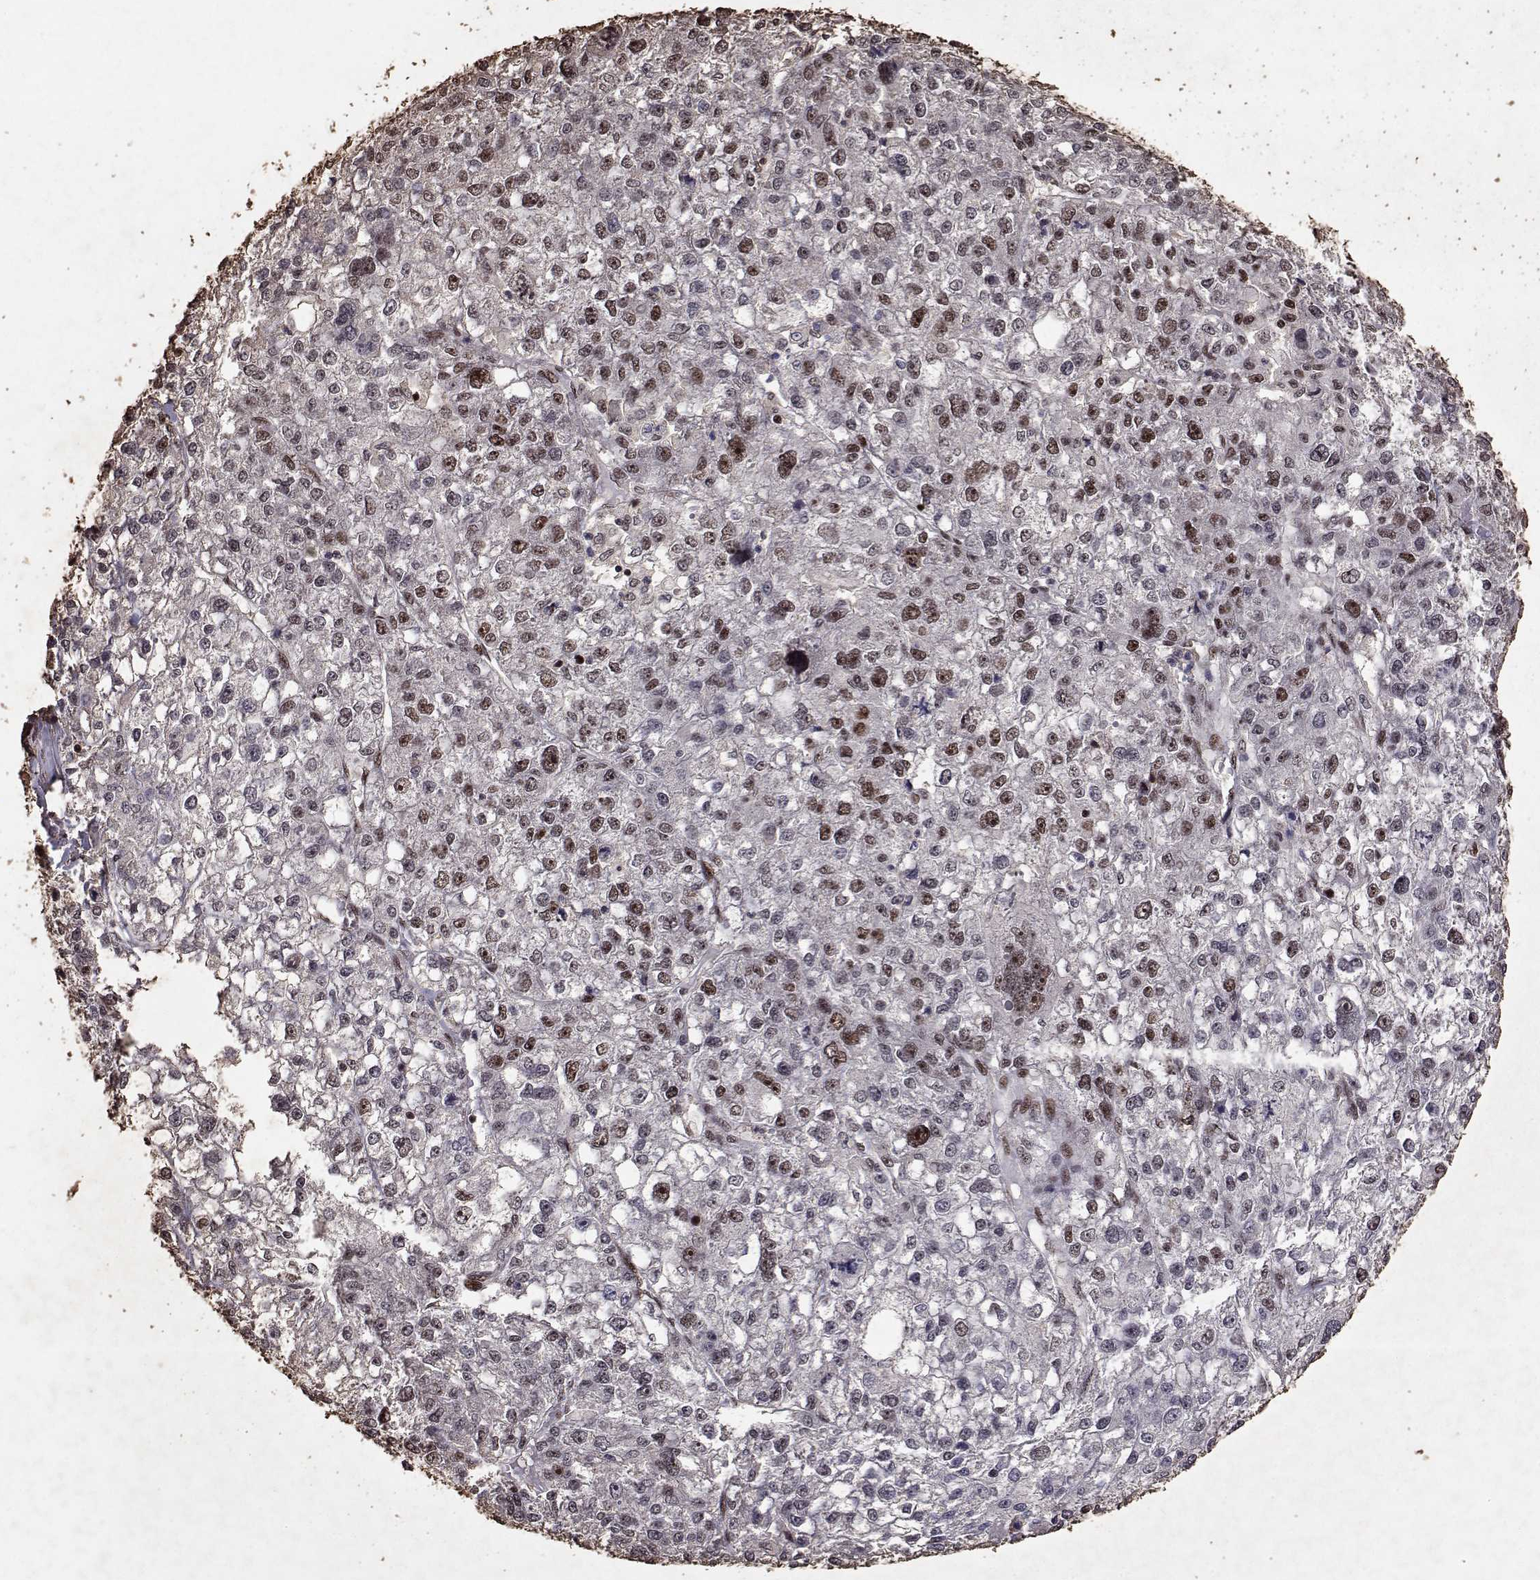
{"staining": {"intensity": "moderate", "quantity": ">75%", "location": "nuclear"}, "tissue": "liver cancer", "cell_type": "Tumor cells", "image_type": "cancer", "snomed": [{"axis": "morphology", "description": "Carcinoma, Hepatocellular, NOS"}, {"axis": "topography", "description": "Liver"}], "caption": "The histopathology image demonstrates staining of liver cancer, revealing moderate nuclear protein staining (brown color) within tumor cells.", "gene": "TOE1", "patient": {"sex": "male", "age": 56}}